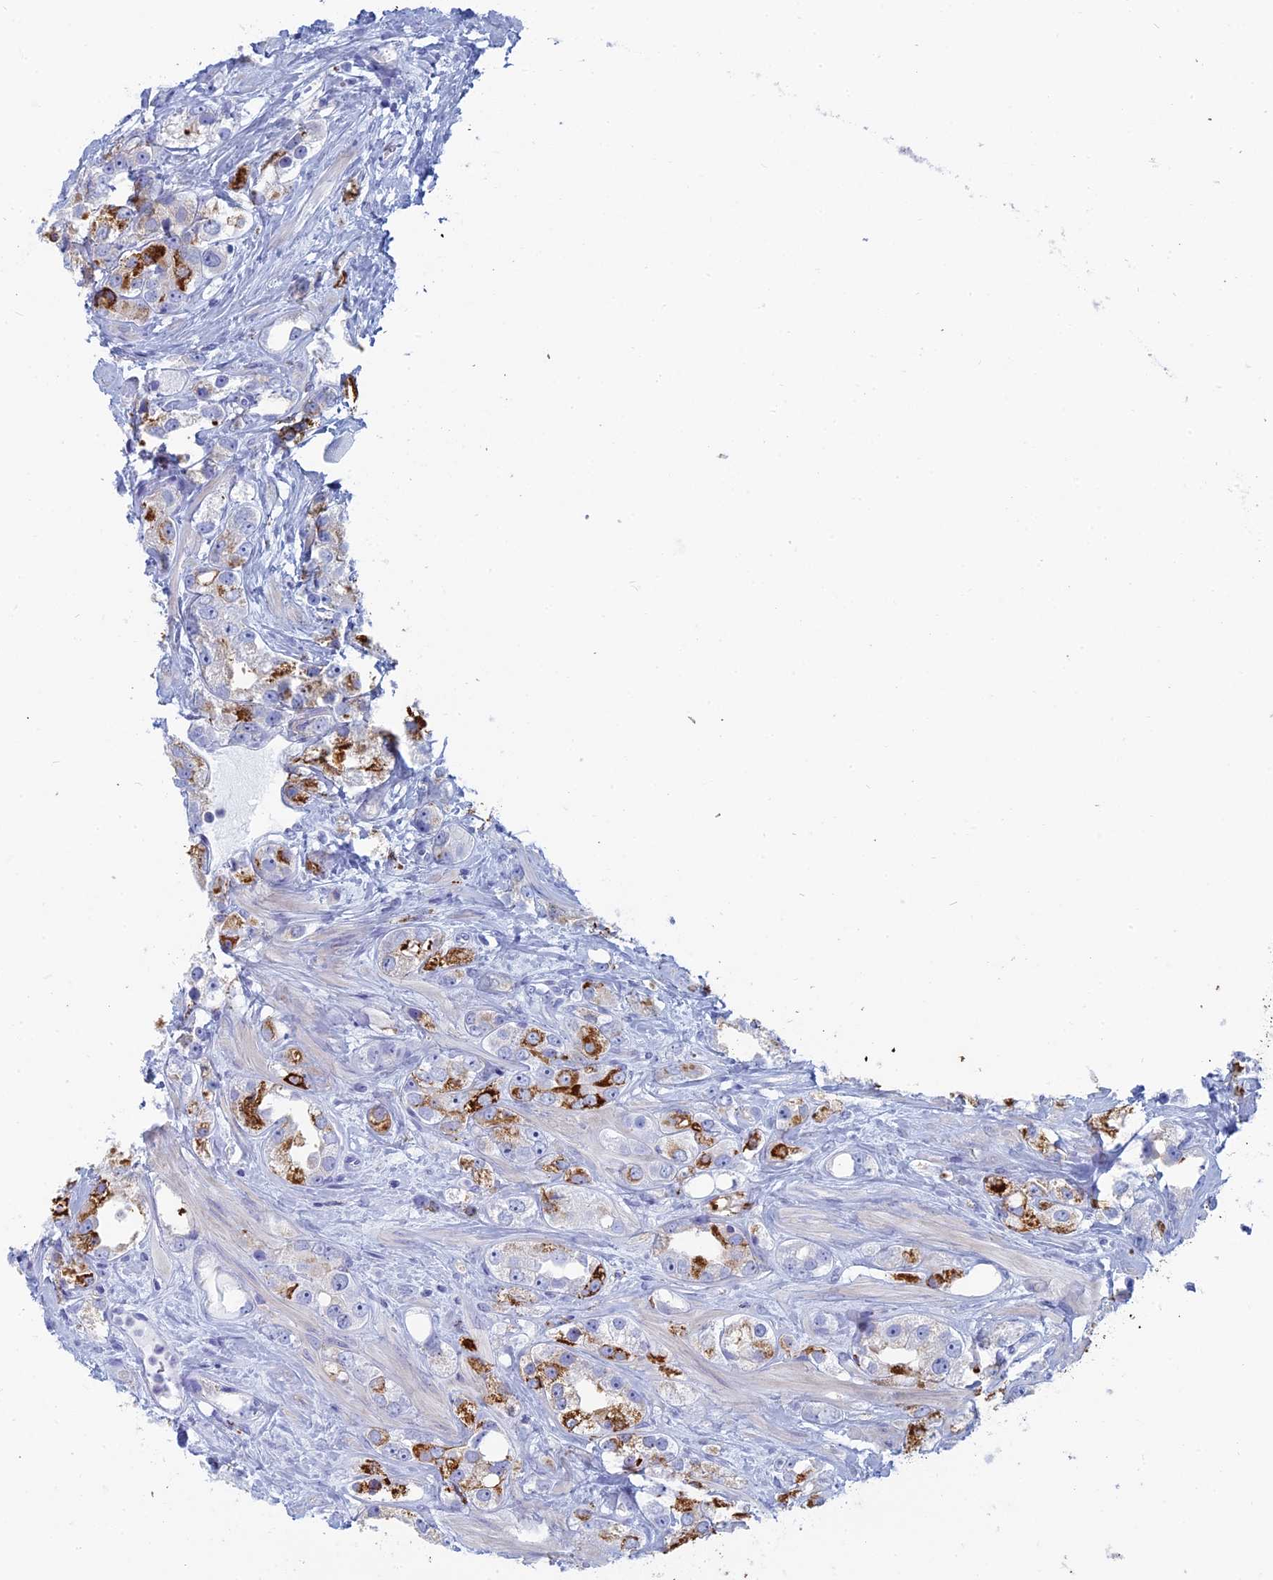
{"staining": {"intensity": "strong", "quantity": "25%-75%", "location": "cytoplasmic/membranous"}, "tissue": "prostate cancer", "cell_type": "Tumor cells", "image_type": "cancer", "snomed": [{"axis": "morphology", "description": "Adenocarcinoma, NOS"}, {"axis": "topography", "description": "Prostate"}], "caption": "A brown stain highlights strong cytoplasmic/membranous expression of a protein in prostate cancer (adenocarcinoma) tumor cells. The staining is performed using DAB (3,3'-diaminobenzidine) brown chromogen to label protein expression. The nuclei are counter-stained blue using hematoxylin.", "gene": "ALMS1", "patient": {"sex": "male", "age": 79}}